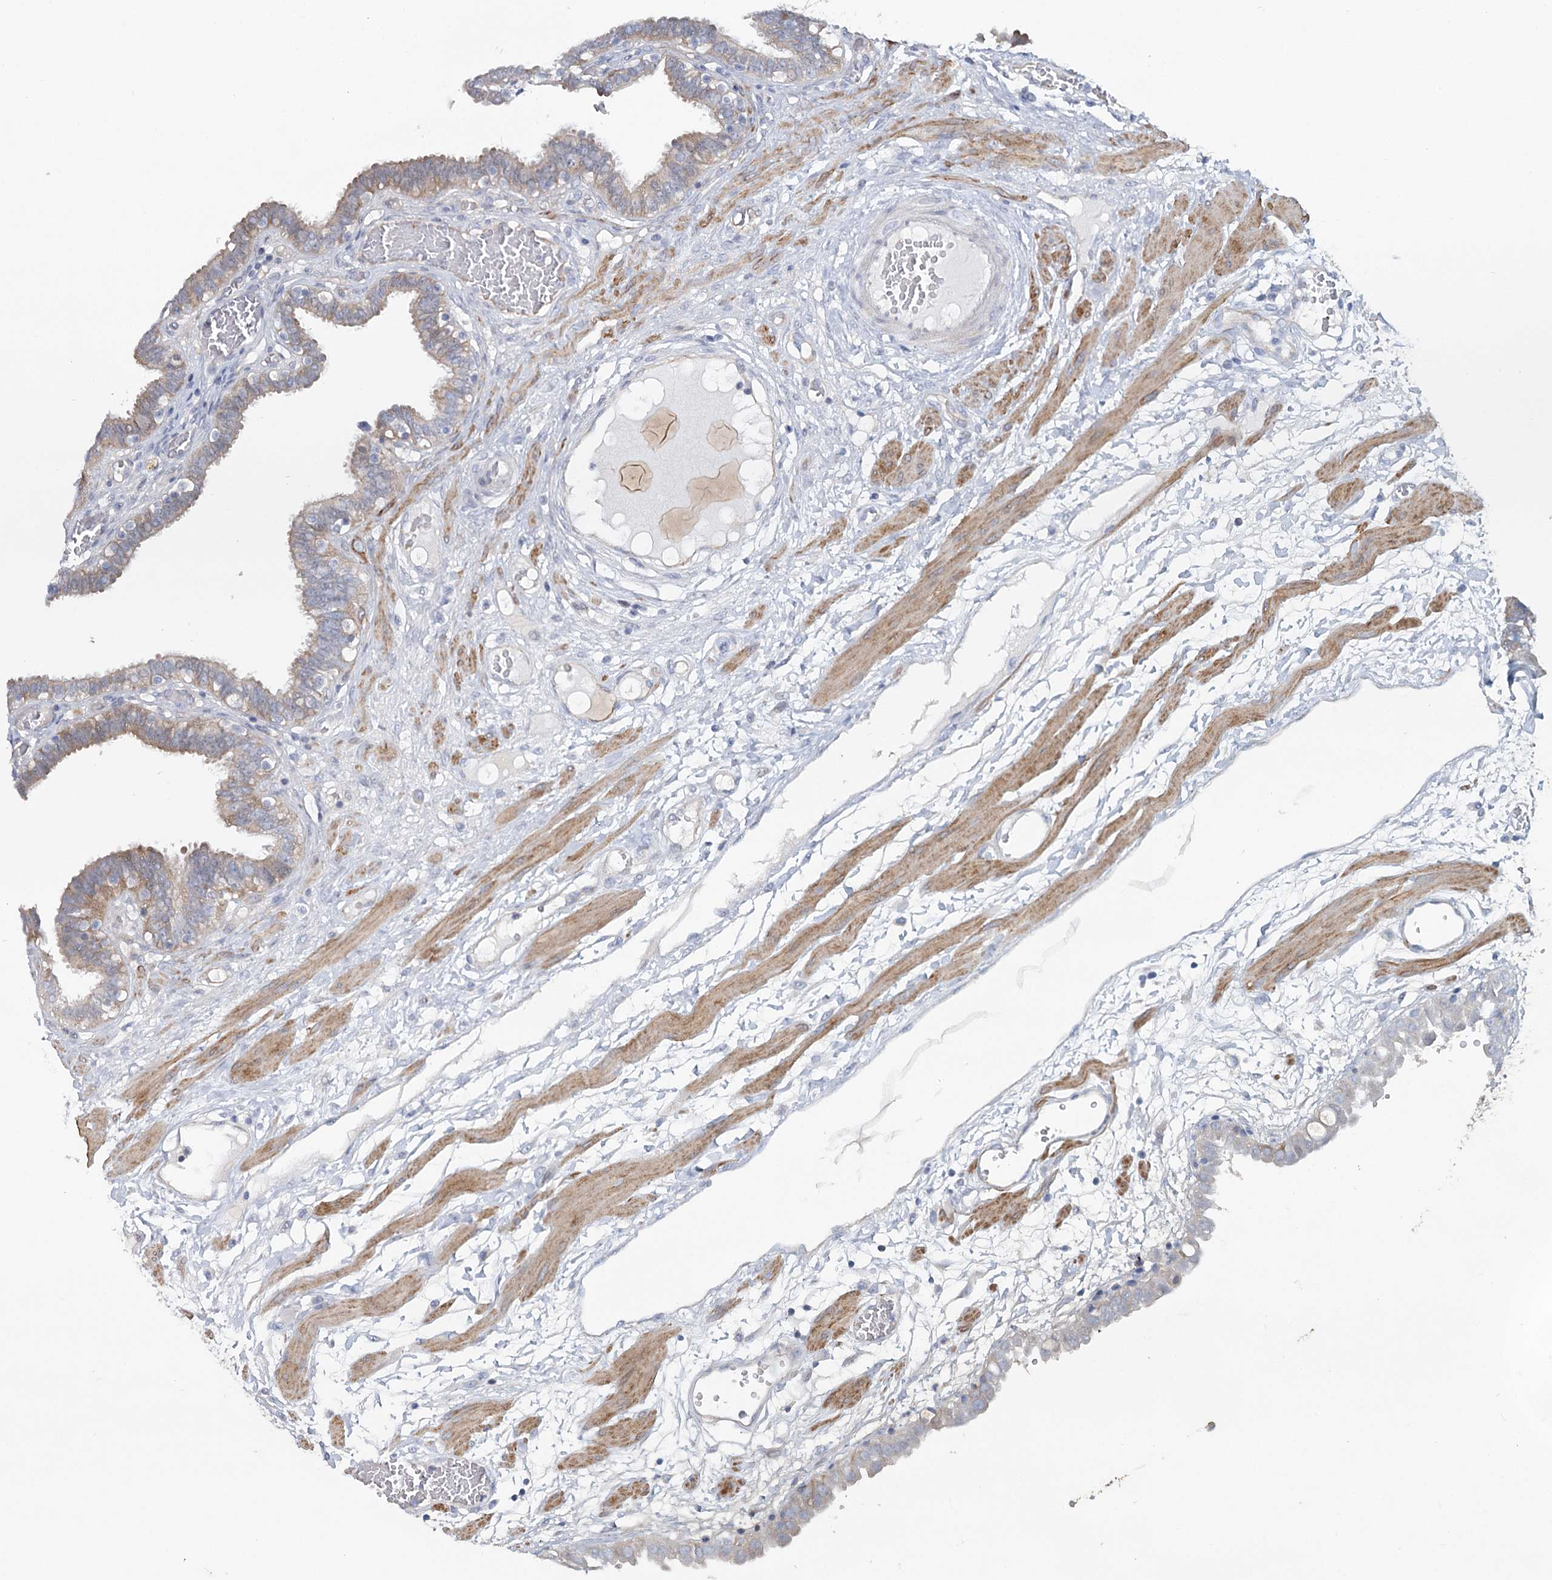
{"staining": {"intensity": "moderate", "quantity": ">75%", "location": "cytoplasmic/membranous"}, "tissue": "fallopian tube", "cell_type": "Glandular cells", "image_type": "normal", "snomed": [{"axis": "morphology", "description": "Normal tissue, NOS"}, {"axis": "topography", "description": "Fallopian tube"}, {"axis": "topography", "description": "Placenta"}], "caption": "This histopathology image exhibits immunohistochemistry (IHC) staining of unremarkable fallopian tube, with medium moderate cytoplasmic/membranous expression in approximately >75% of glandular cells.", "gene": "MAP3K13", "patient": {"sex": "female", "age": 32}}